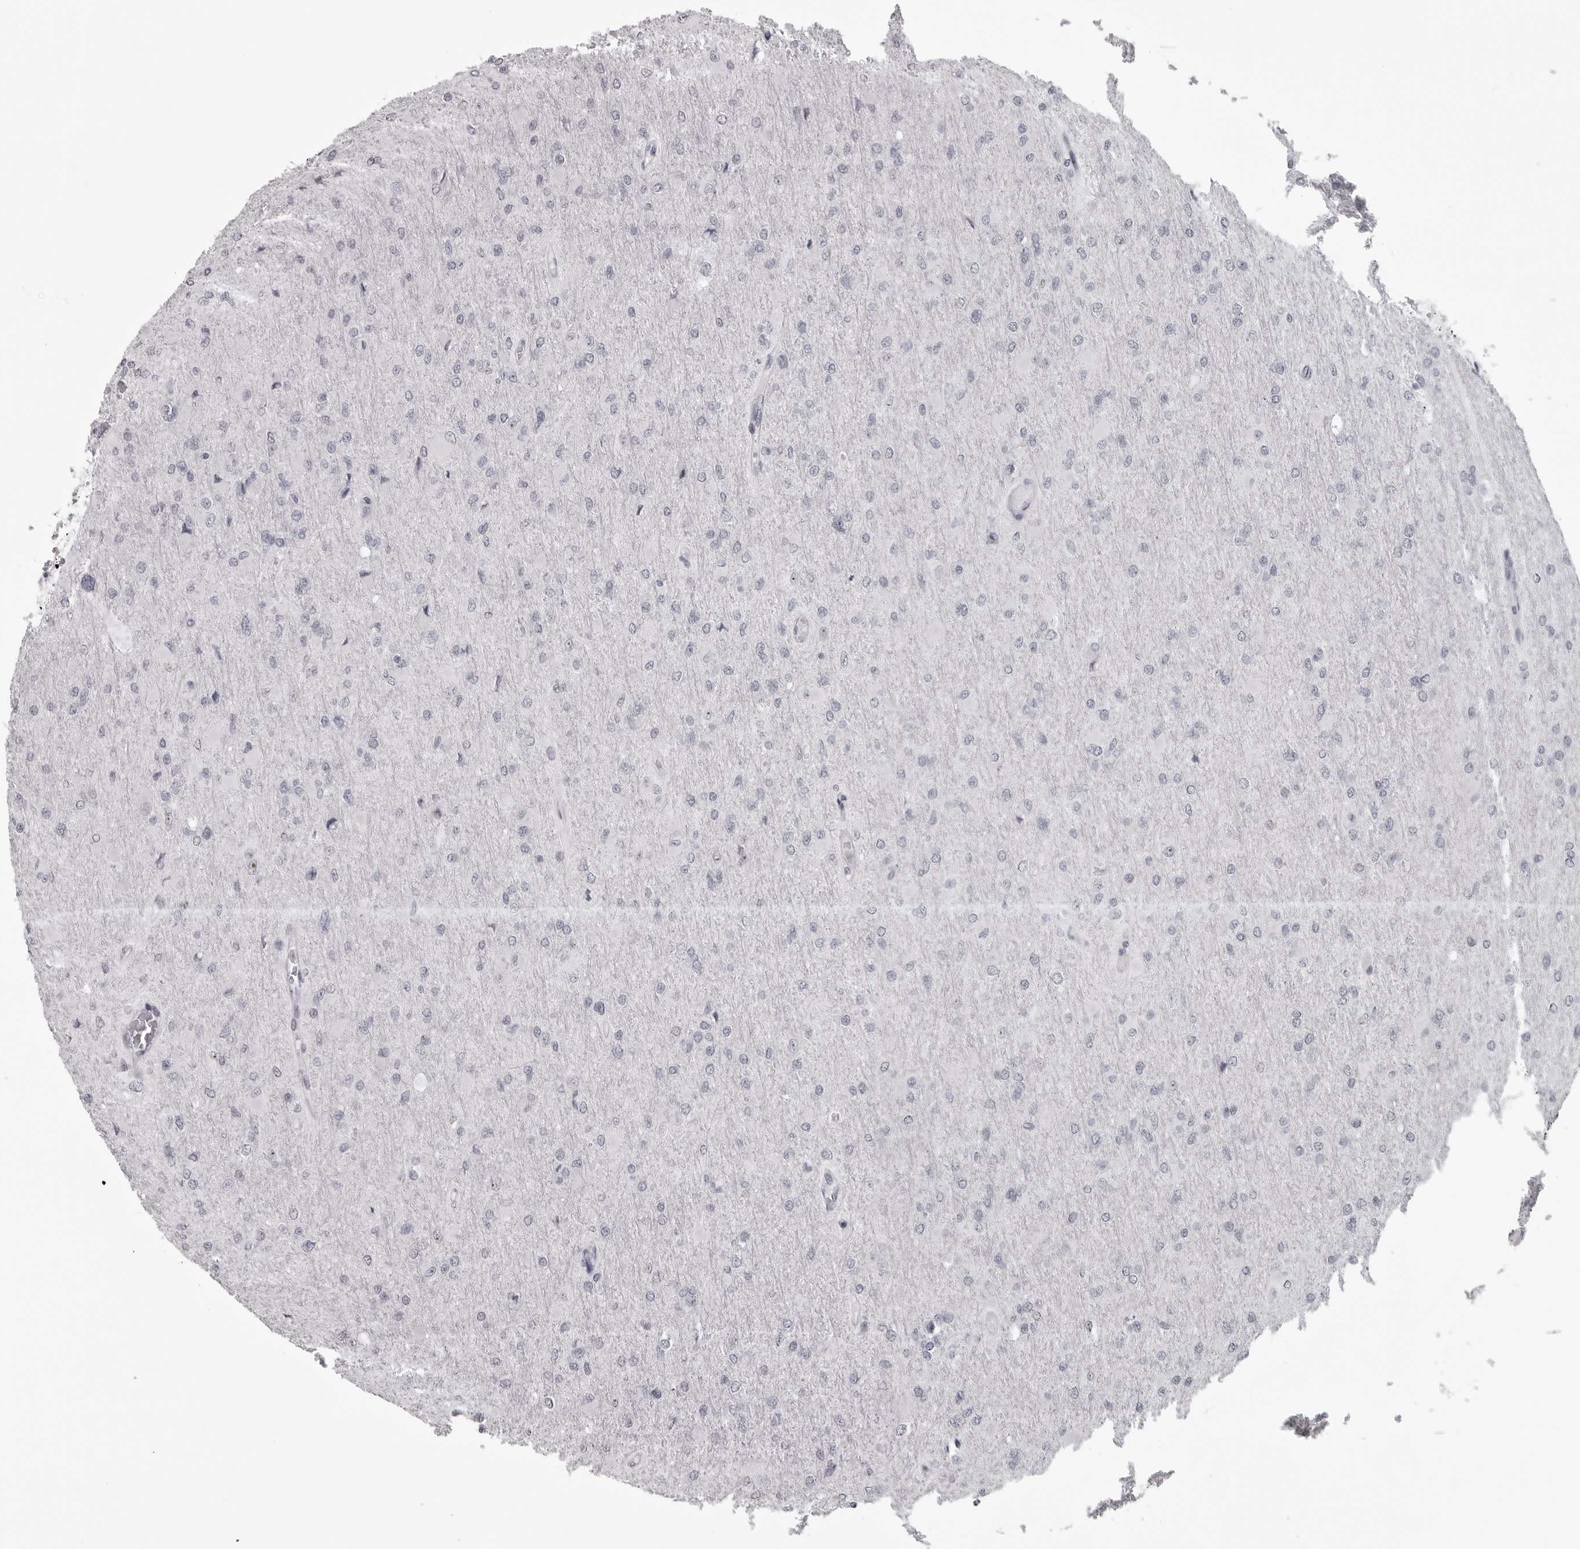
{"staining": {"intensity": "negative", "quantity": "none", "location": "none"}, "tissue": "glioma", "cell_type": "Tumor cells", "image_type": "cancer", "snomed": [{"axis": "morphology", "description": "Glioma, malignant, High grade"}, {"axis": "topography", "description": "Cerebral cortex"}], "caption": "The immunohistochemistry (IHC) histopathology image has no significant positivity in tumor cells of glioma tissue.", "gene": "HELZ", "patient": {"sex": "female", "age": 36}}